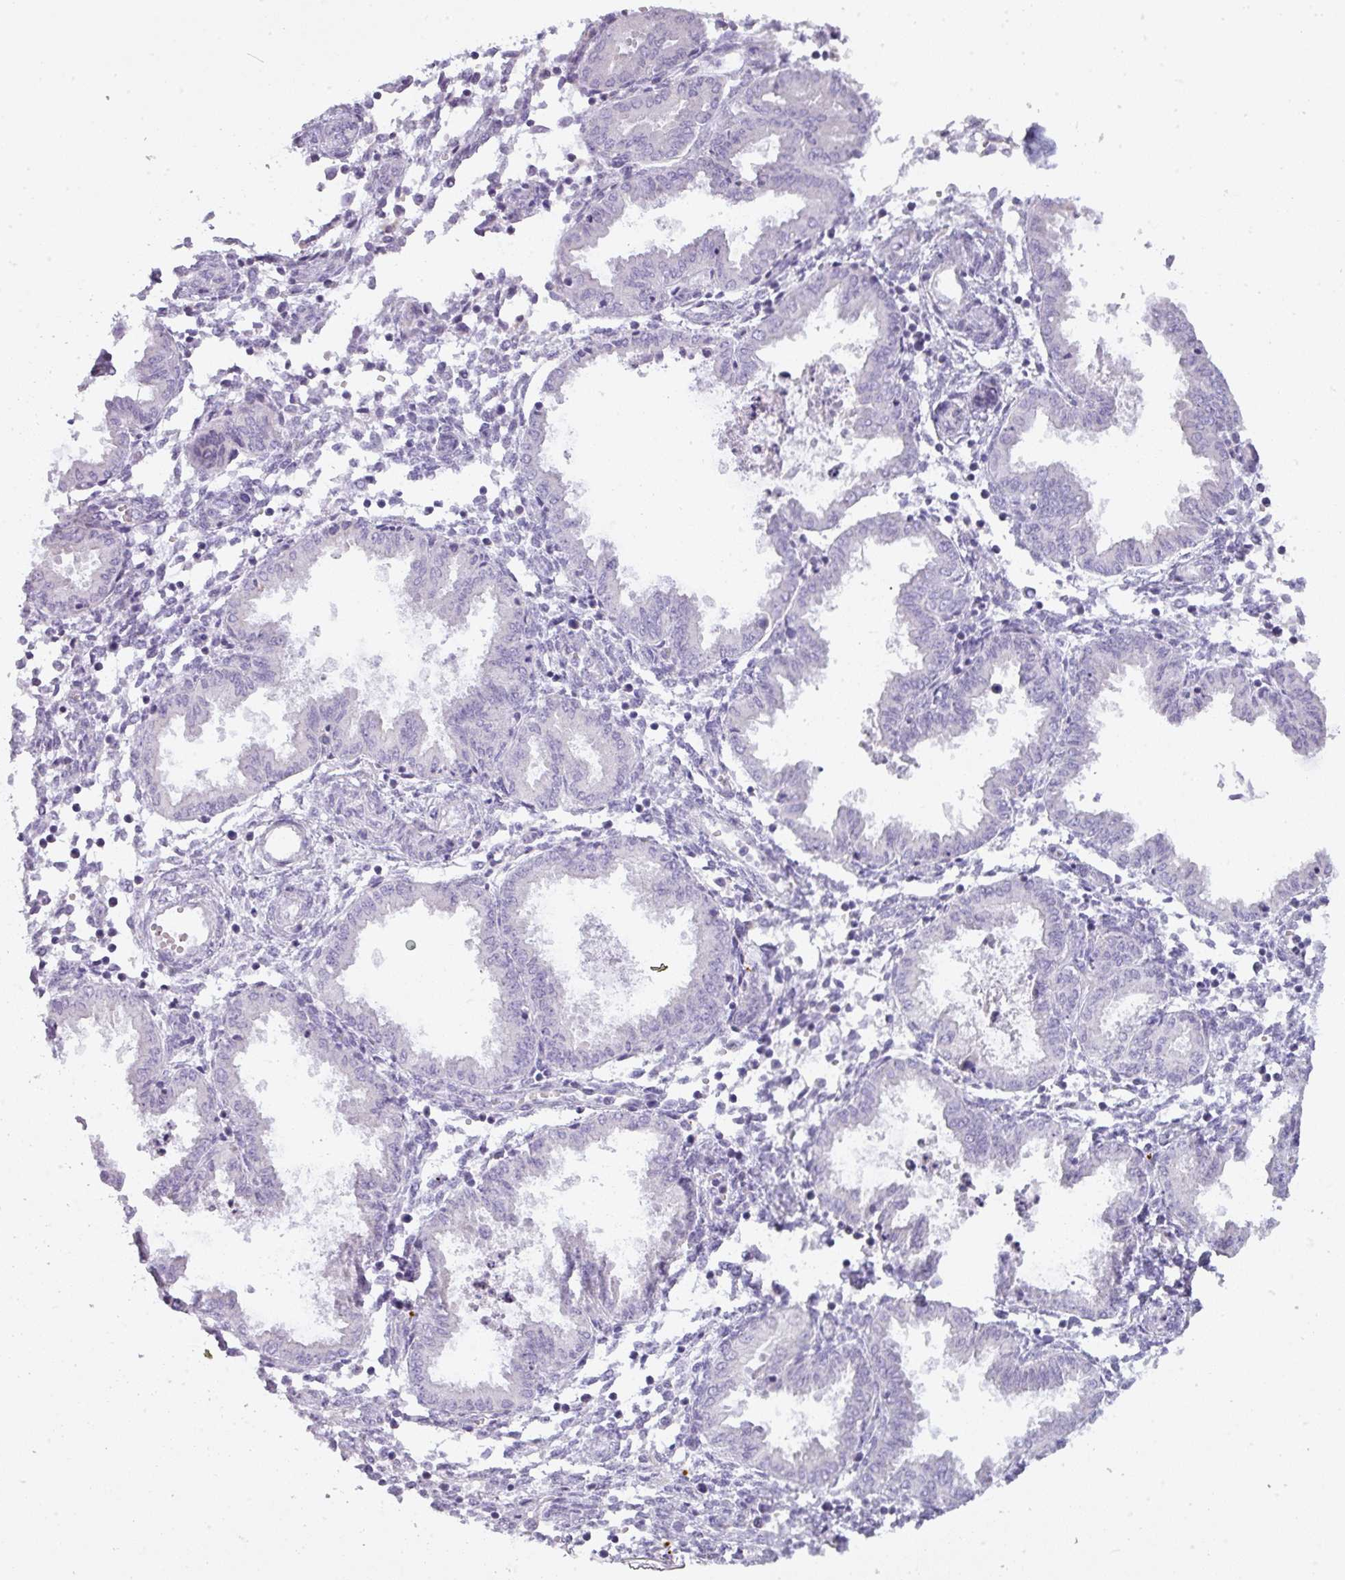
{"staining": {"intensity": "negative", "quantity": "none", "location": "none"}, "tissue": "endometrium", "cell_type": "Cells in endometrial stroma", "image_type": "normal", "snomed": [{"axis": "morphology", "description": "Normal tissue, NOS"}, {"axis": "topography", "description": "Endometrium"}], "caption": "Benign endometrium was stained to show a protein in brown. There is no significant expression in cells in endometrial stroma. Nuclei are stained in blue.", "gene": "PGA3", "patient": {"sex": "female", "age": 33}}